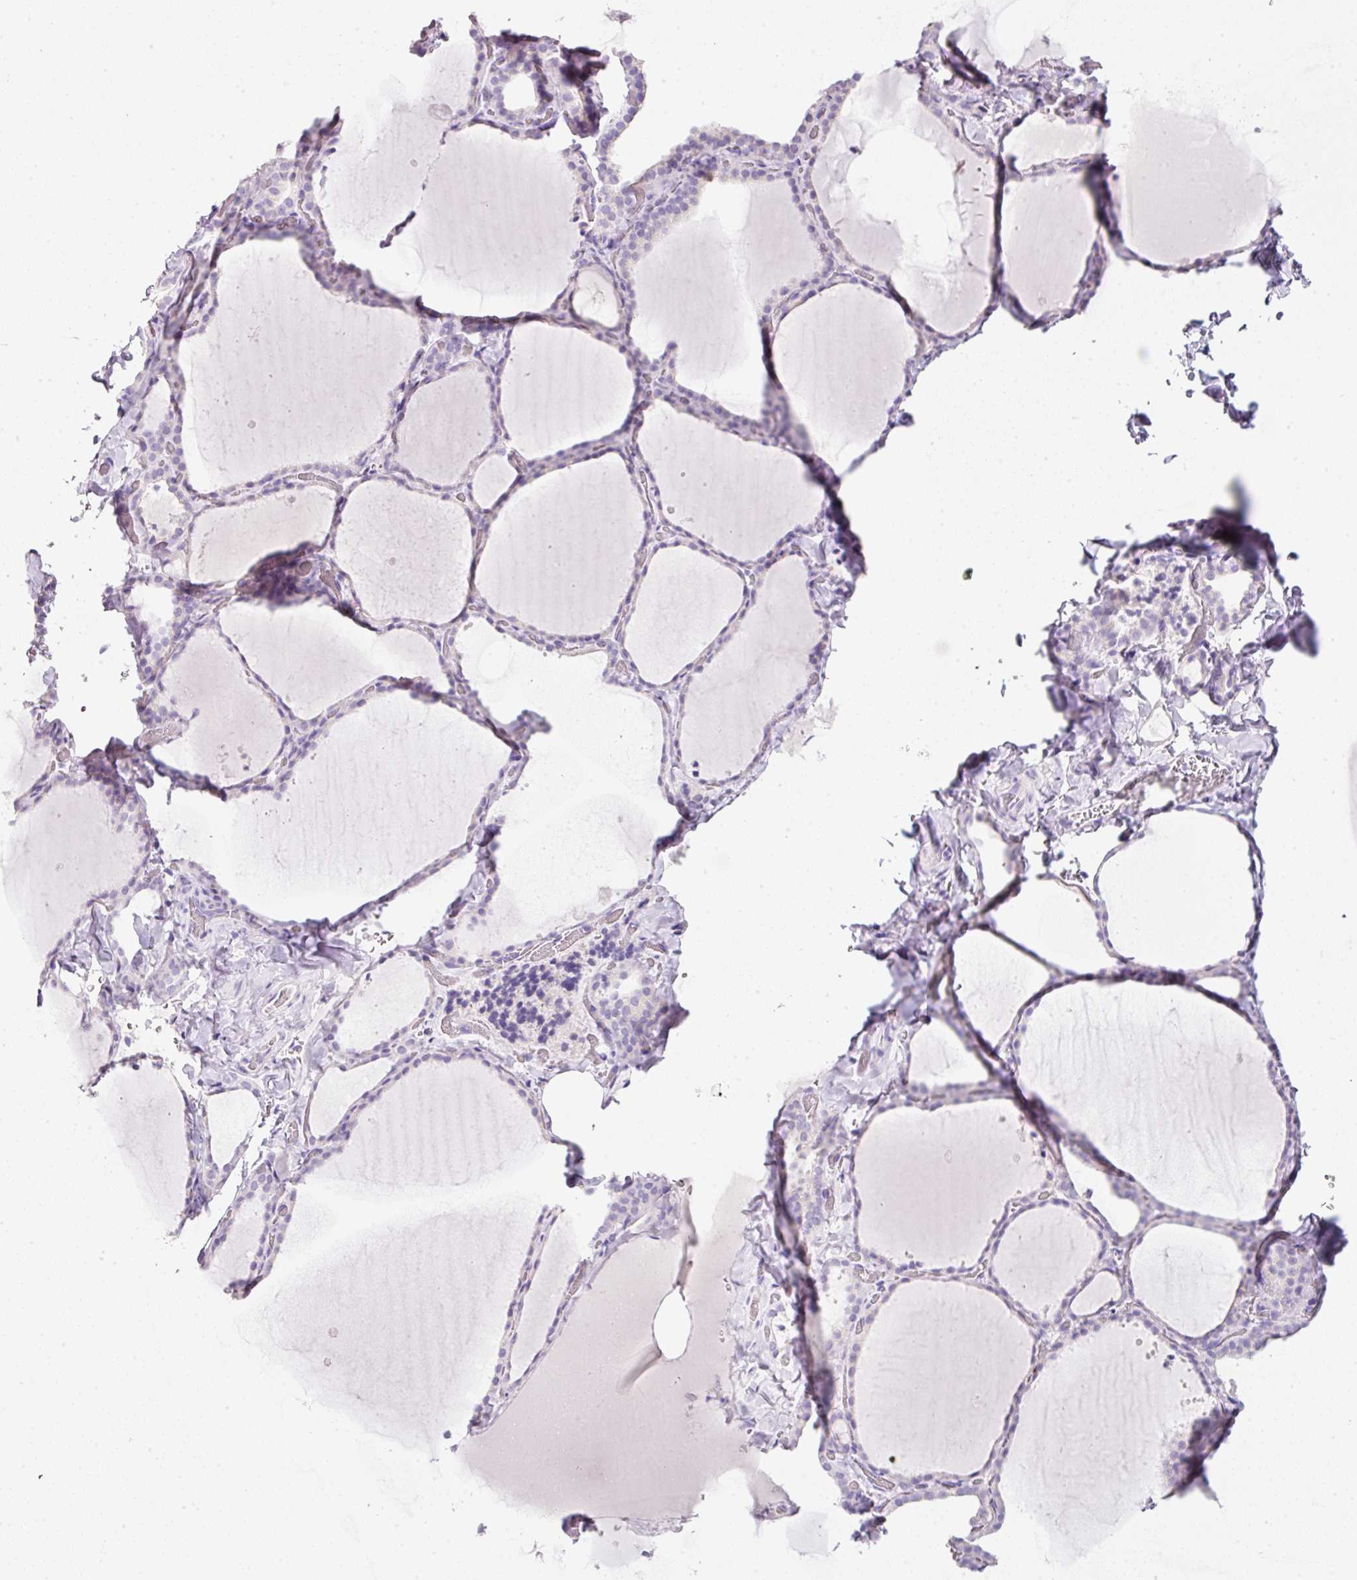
{"staining": {"intensity": "negative", "quantity": "none", "location": "none"}, "tissue": "thyroid gland", "cell_type": "Glandular cells", "image_type": "normal", "snomed": [{"axis": "morphology", "description": "Normal tissue, NOS"}, {"axis": "topography", "description": "Thyroid gland"}], "caption": "Immunohistochemistry image of unremarkable thyroid gland: human thyroid gland stained with DAB (3,3'-diaminobenzidine) displays no significant protein positivity in glandular cells. (IHC, brightfield microscopy, high magnification).", "gene": "SLC2A2", "patient": {"sex": "female", "age": 22}}